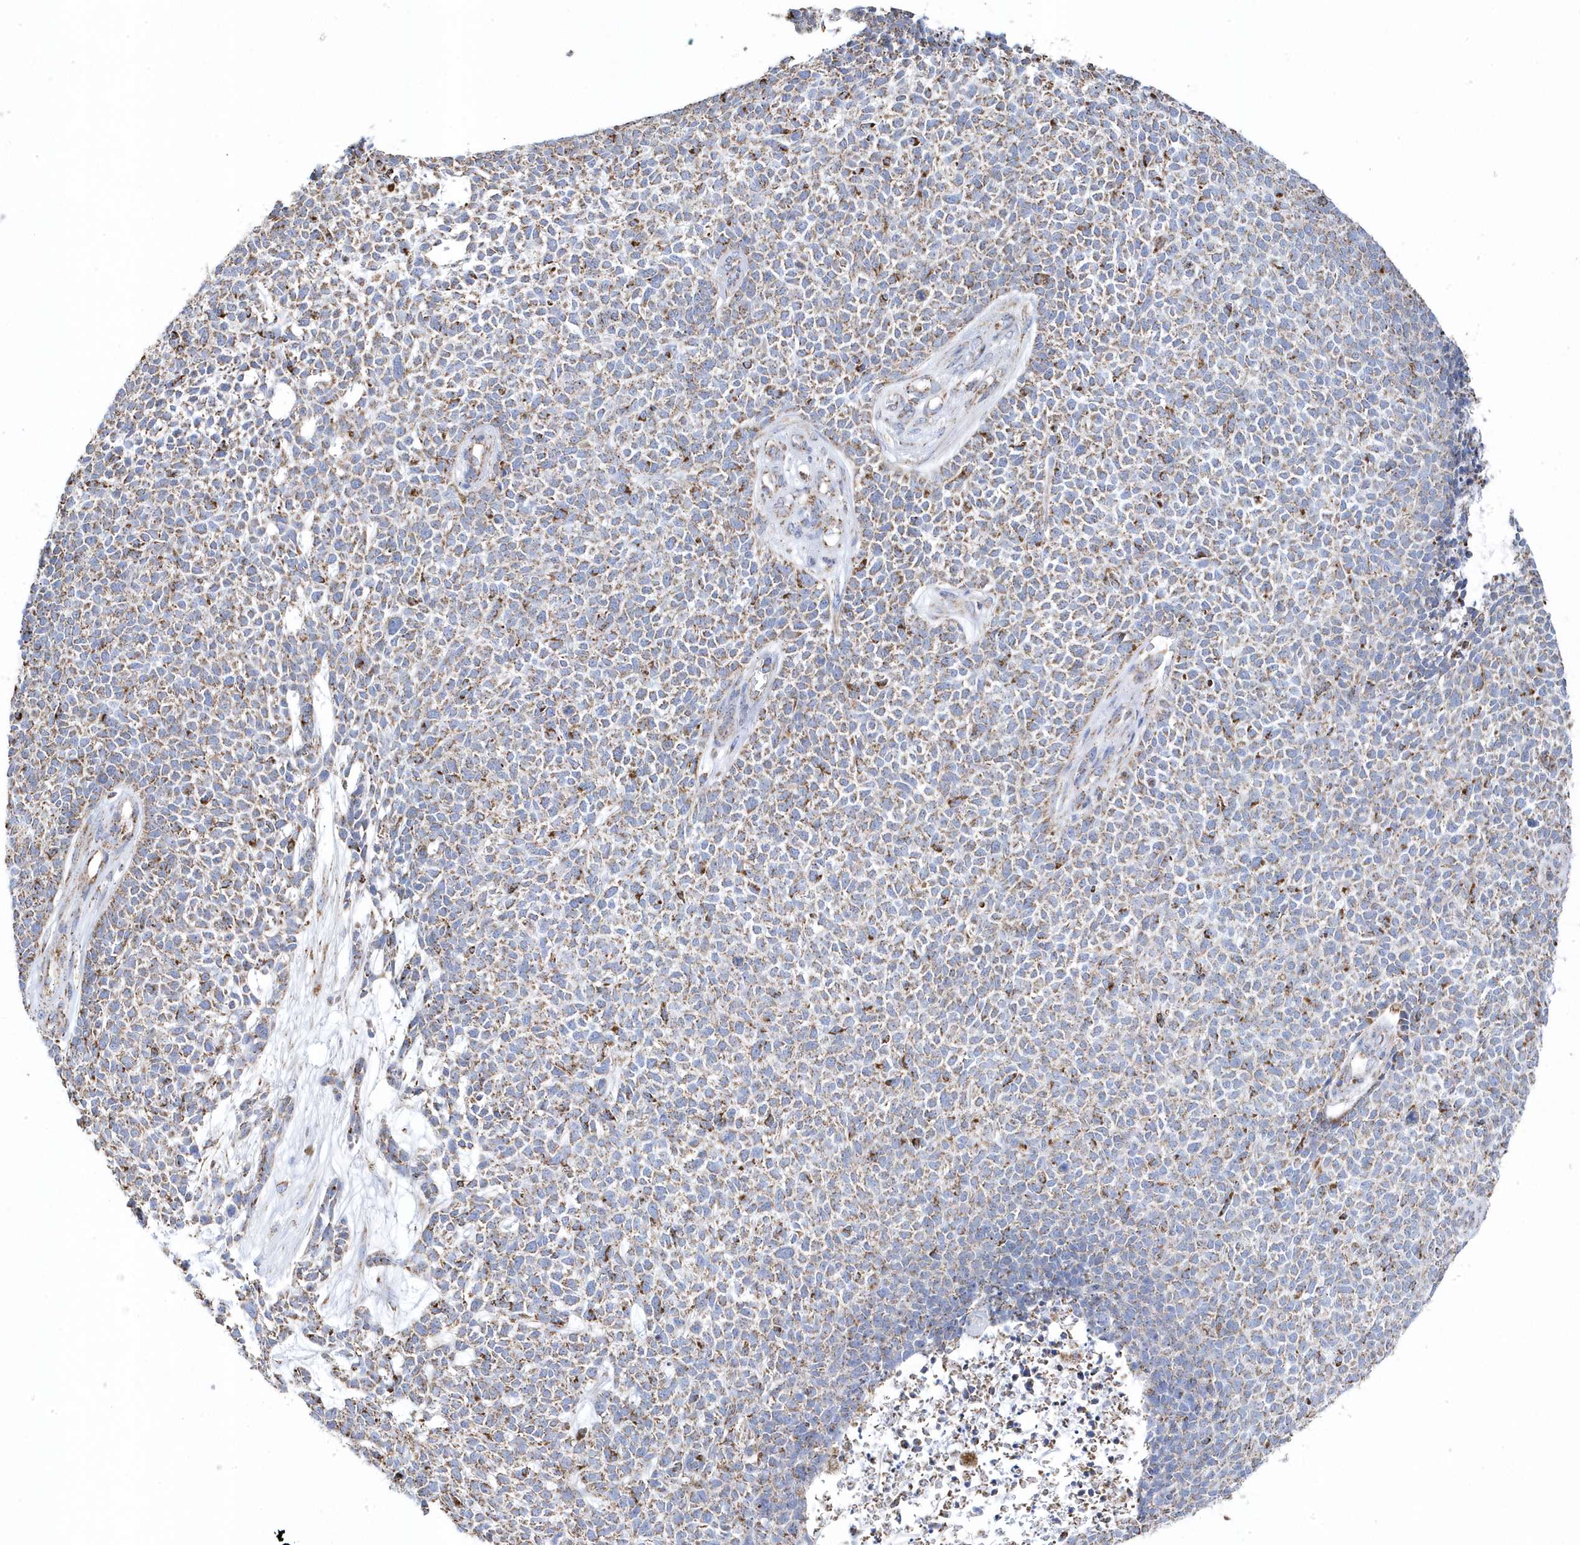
{"staining": {"intensity": "moderate", "quantity": ">75%", "location": "cytoplasmic/membranous"}, "tissue": "skin cancer", "cell_type": "Tumor cells", "image_type": "cancer", "snomed": [{"axis": "morphology", "description": "Basal cell carcinoma"}, {"axis": "topography", "description": "Skin"}], "caption": "Human skin cancer stained with a protein marker shows moderate staining in tumor cells.", "gene": "GTPBP8", "patient": {"sex": "female", "age": 84}}